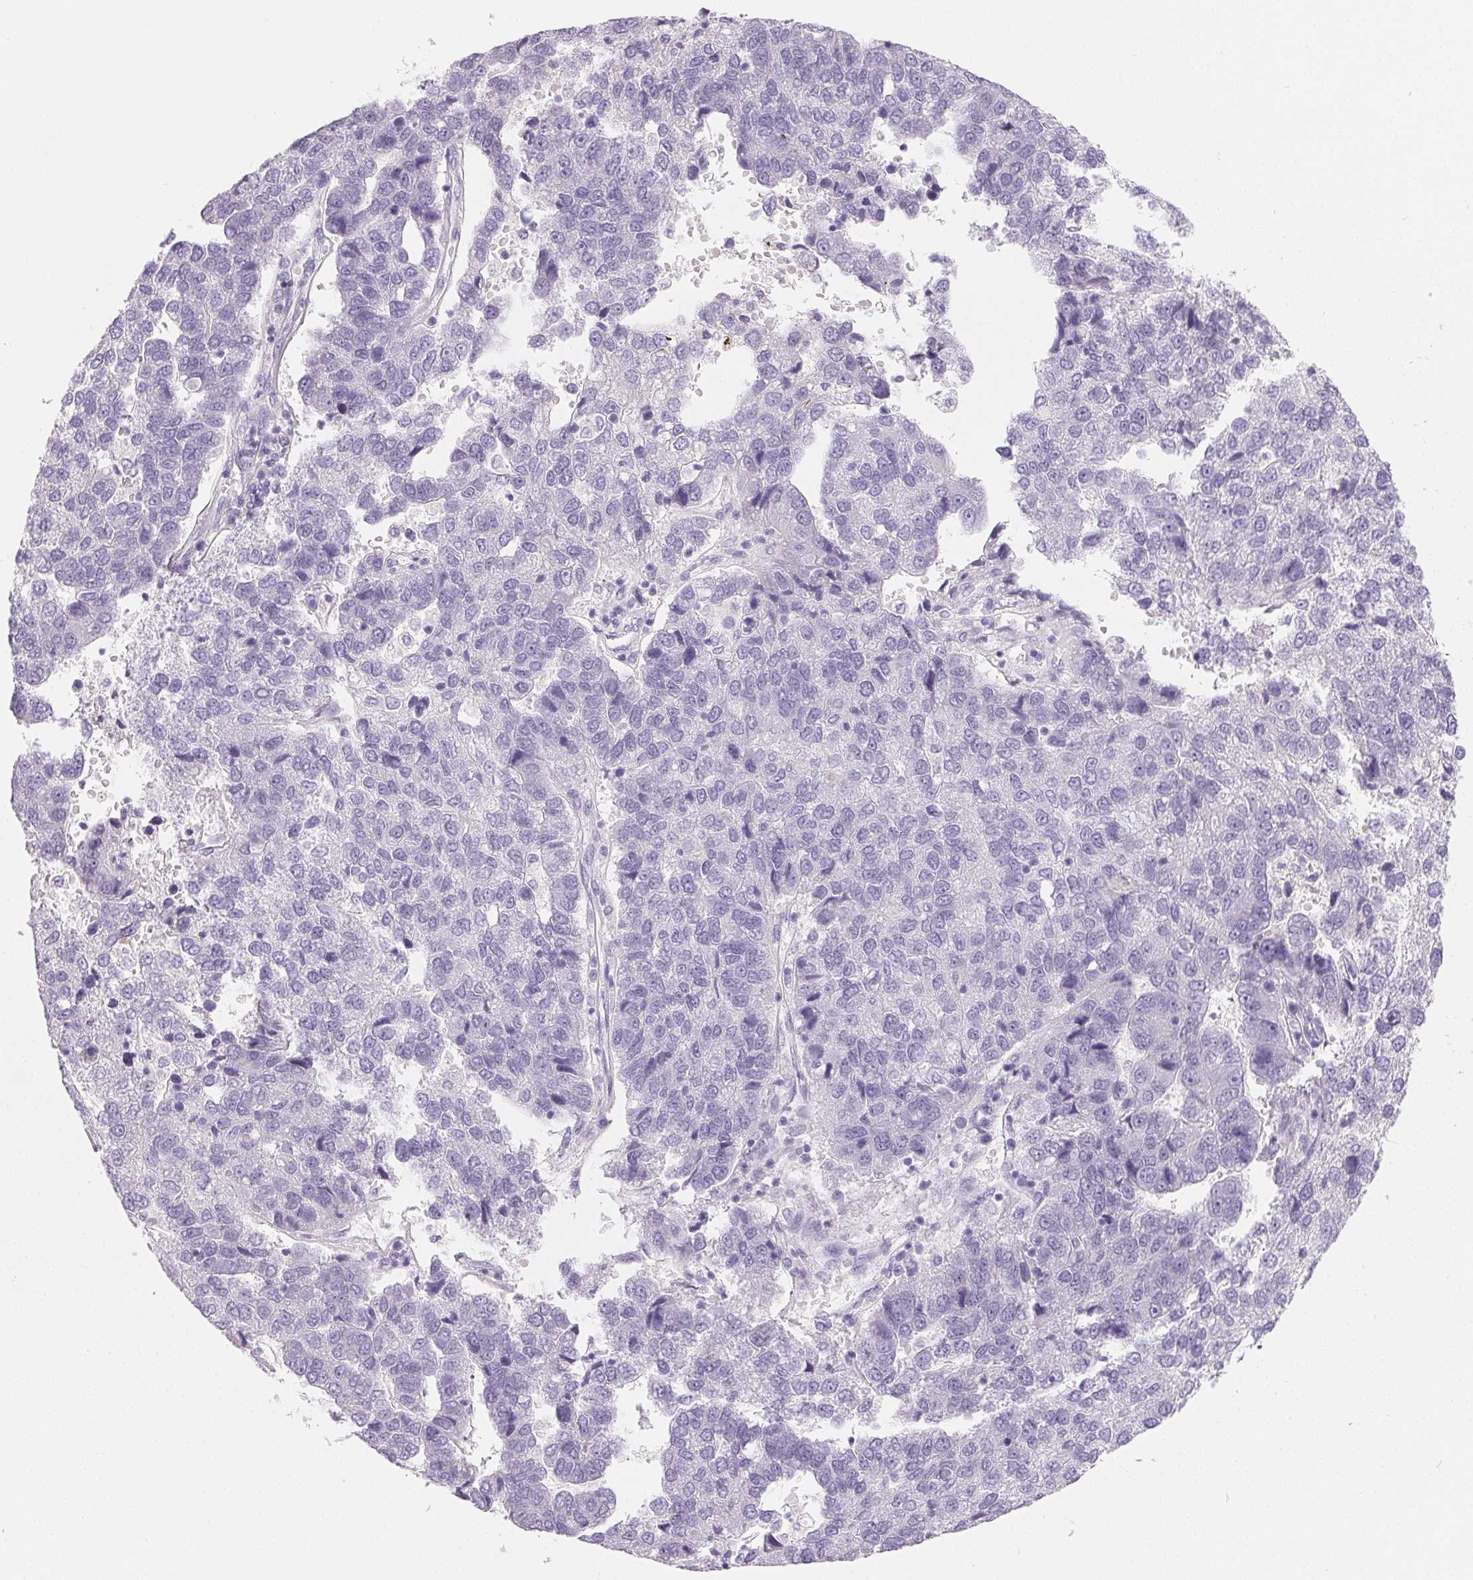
{"staining": {"intensity": "negative", "quantity": "none", "location": "none"}, "tissue": "pancreatic cancer", "cell_type": "Tumor cells", "image_type": "cancer", "snomed": [{"axis": "morphology", "description": "Adenocarcinoma, NOS"}, {"axis": "topography", "description": "Pancreas"}], "caption": "The immunohistochemistry (IHC) histopathology image has no significant staining in tumor cells of adenocarcinoma (pancreatic) tissue. Nuclei are stained in blue.", "gene": "SPACA5B", "patient": {"sex": "female", "age": 61}}